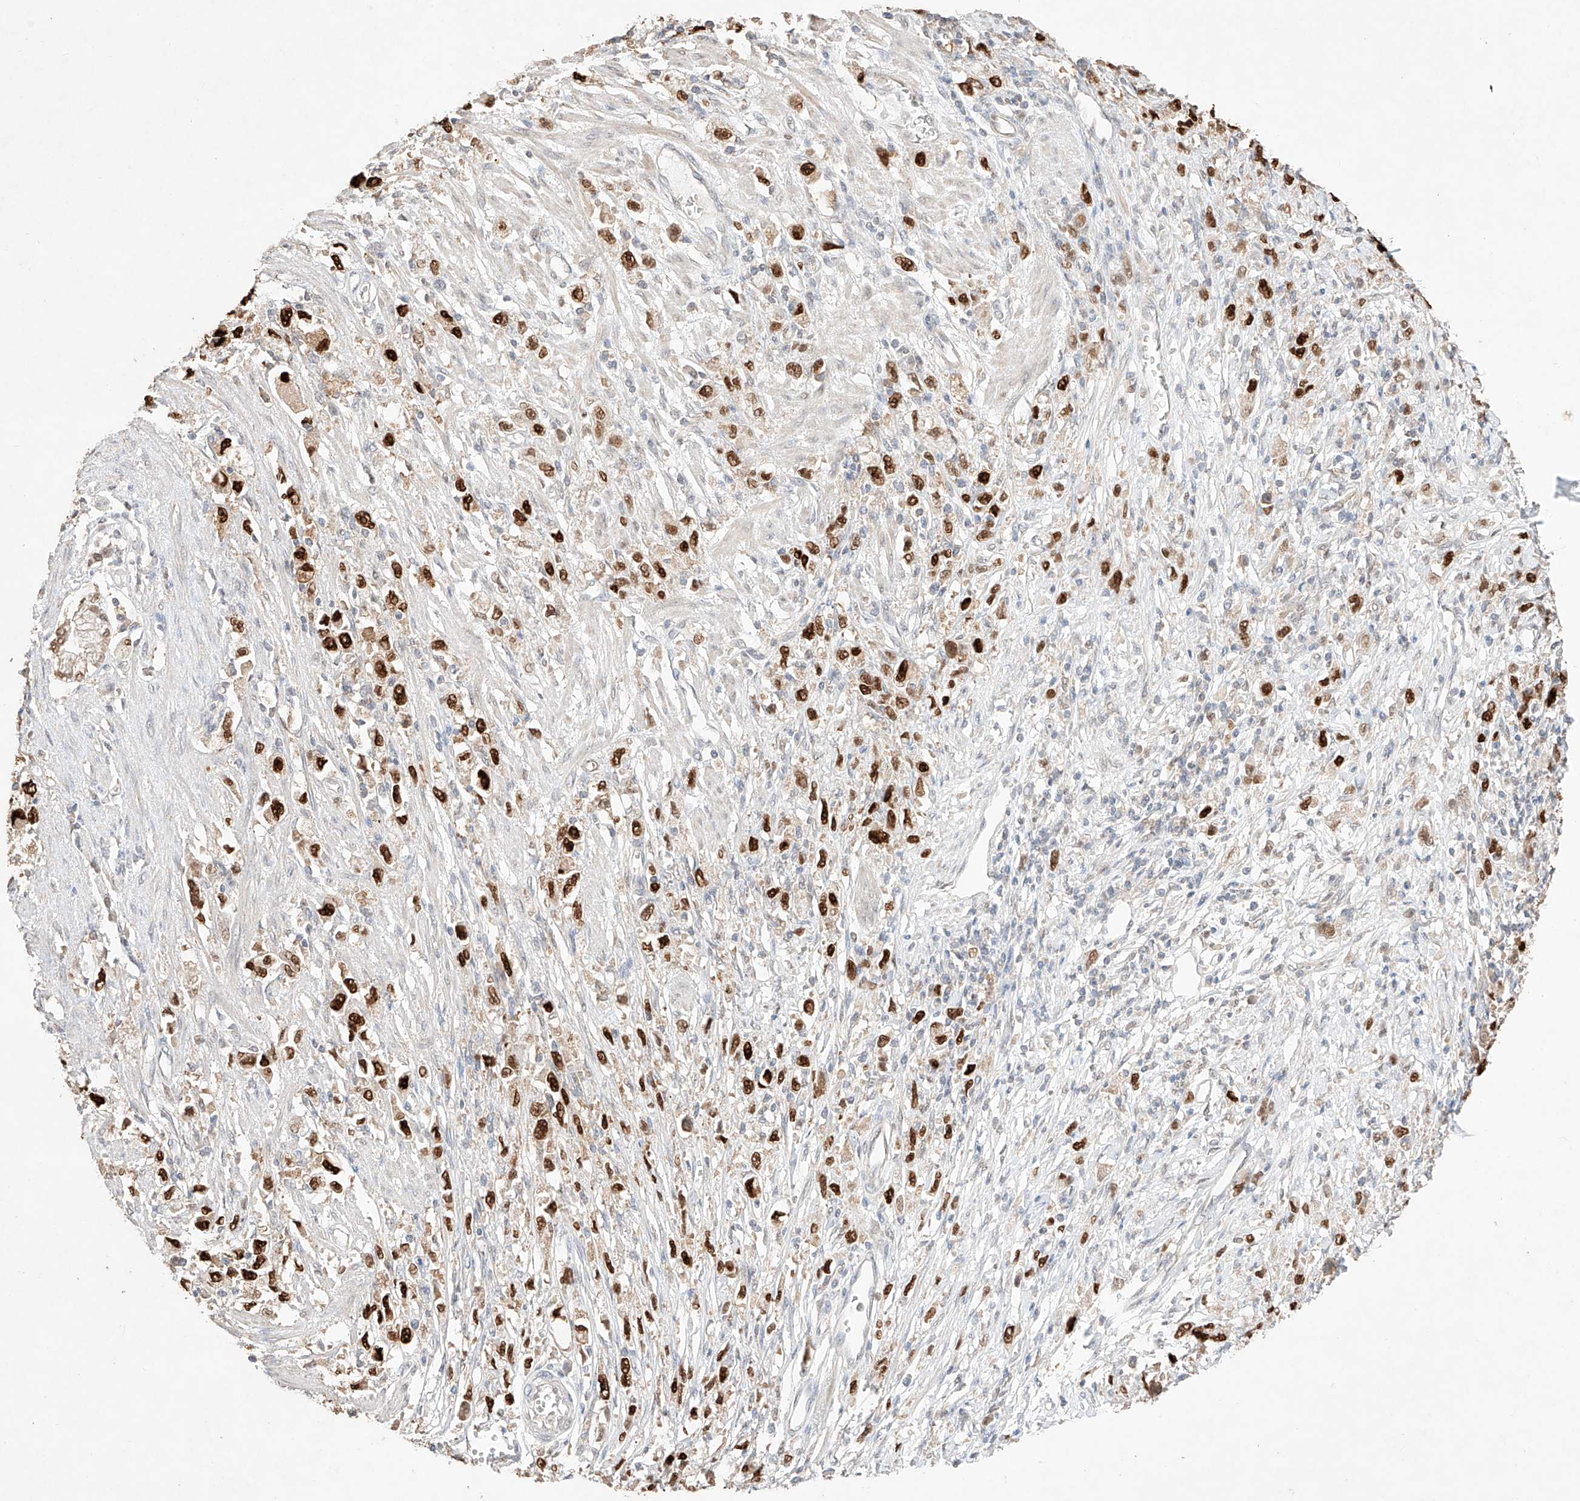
{"staining": {"intensity": "strong", "quantity": ">75%", "location": "nuclear"}, "tissue": "stomach cancer", "cell_type": "Tumor cells", "image_type": "cancer", "snomed": [{"axis": "morphology", "description": "Adenocarcinoma, NOS"}, {"axis": "topography", "description": "Stomach"}], "caption": "Stomach cancer was stained to show a protein in brown. There is high levels of strong nuclear positivity in approximately >75% of tumor cells.", "gene": "APIP", "patient": {"sex": "female", "age": 59}}